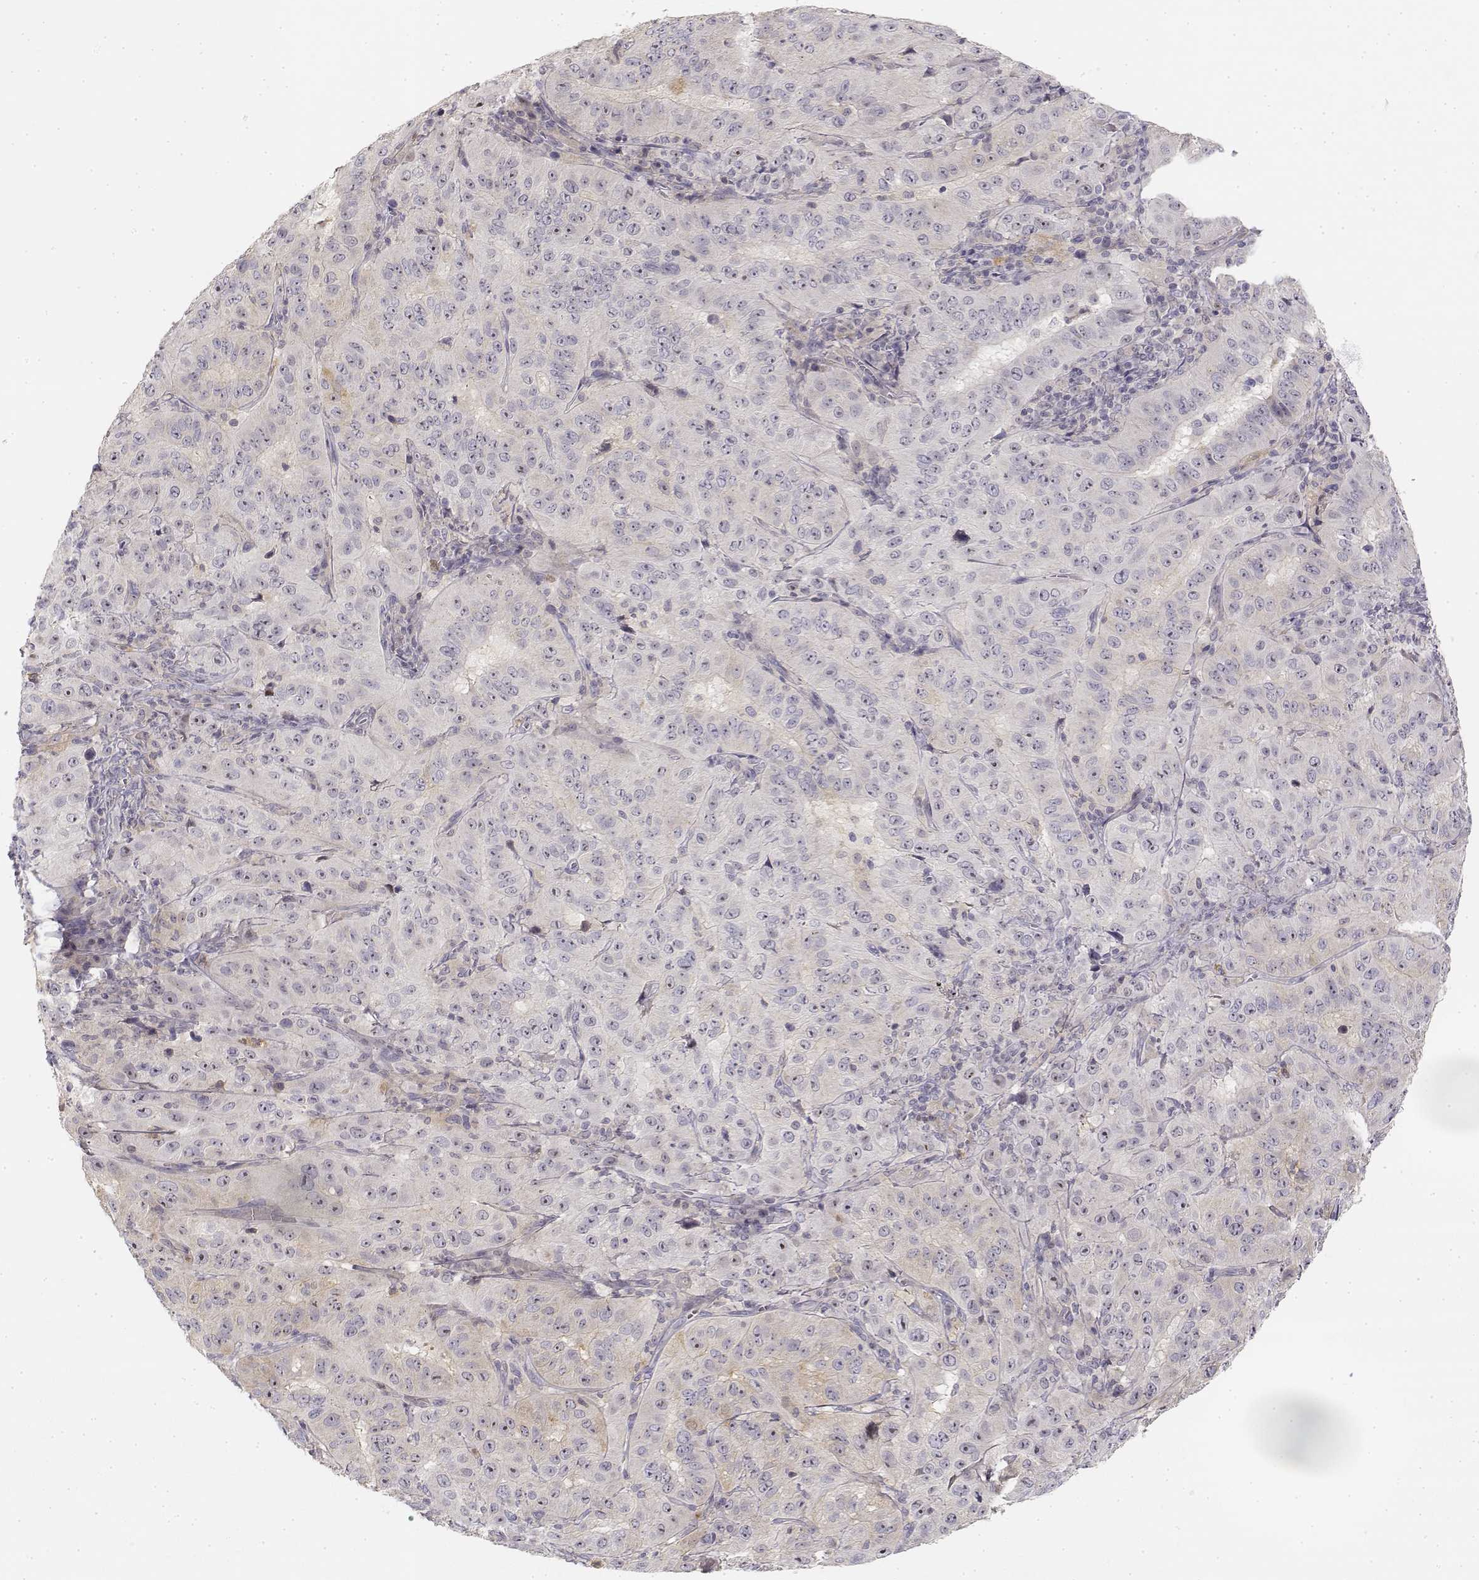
{"staining": {"intensity": "negative", "quantity": "none", "location": "none"}, "tissue": "pancreatic cancer", "cell_type": "Tumor cells", "image_type": "cancer", "snomed": [{"axis": "morphology", "description": "Adenocarcinoma, NOS"}, {"axis": "topography", "description": "Pancreas"}], "caption": "High magnification brightfield microscopy of pancreatic cancer (adenocarcinoma) stained with DAB (brown) and counterstained with hematoxylin (blue): tumor cells show no significant positivity.", "gene": "GLIPR1L2", "patient": {"sex": "male", "age": 63}}